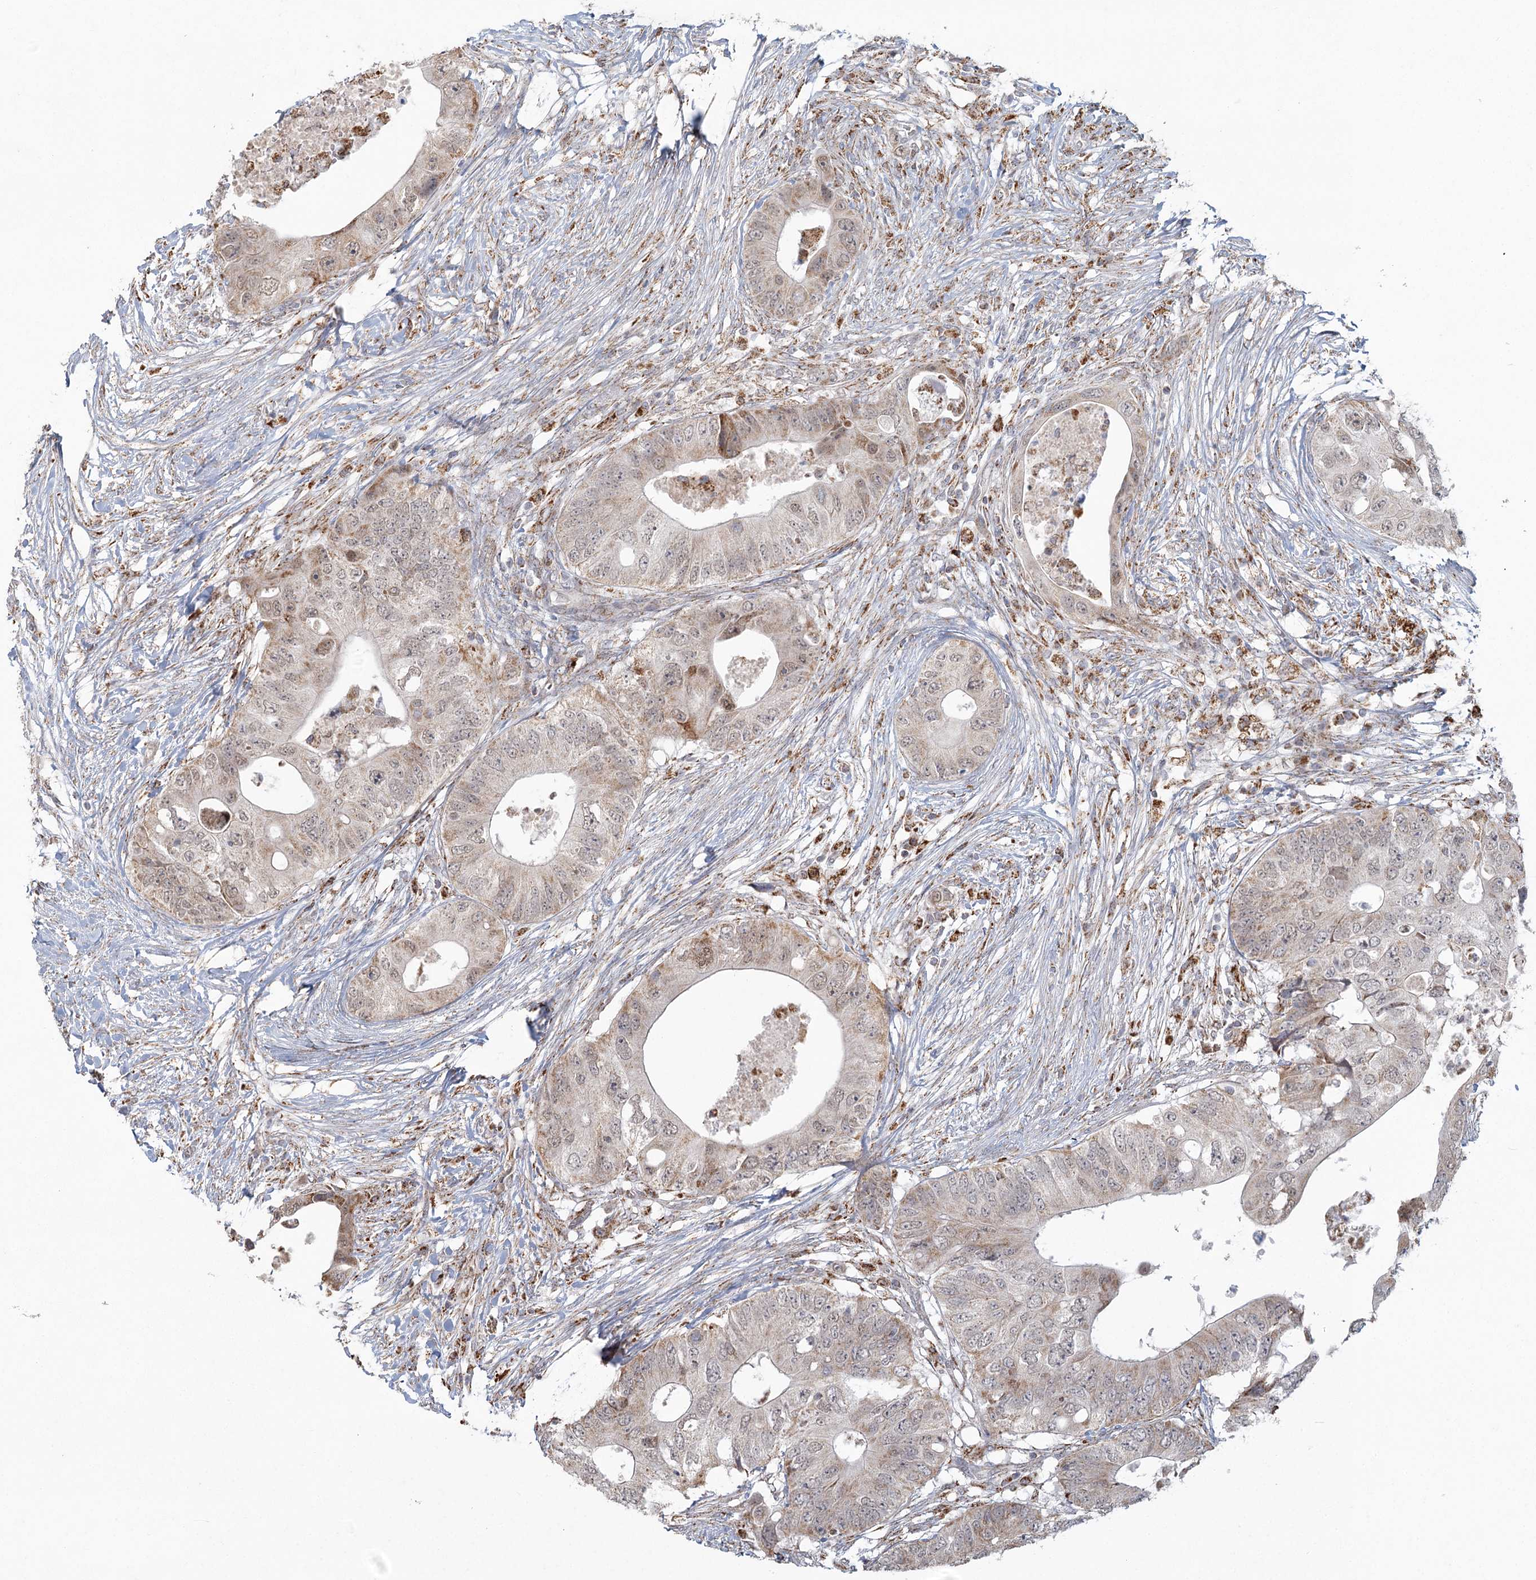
{"staining": {"intensity": "weak", "quantity": ">75%", "location": "nuclear"}, "tissue": "colorectal cancer", "cell_type": "Tumor cells", "image_type": "cancer", "snomed": [{"axis": "morphology", "description": "Adenocarcinoma, NOS"}, {"axis": "topography", "description": "Colon"}], "caption": "Approximately >75% of tumor cells in colorectal cancer demonstrate weak nuclear protein expression as visualized by brown immunohistochemical staining.", "gene": "LACTB", "patient": {"sex": "male", "age": 71}}